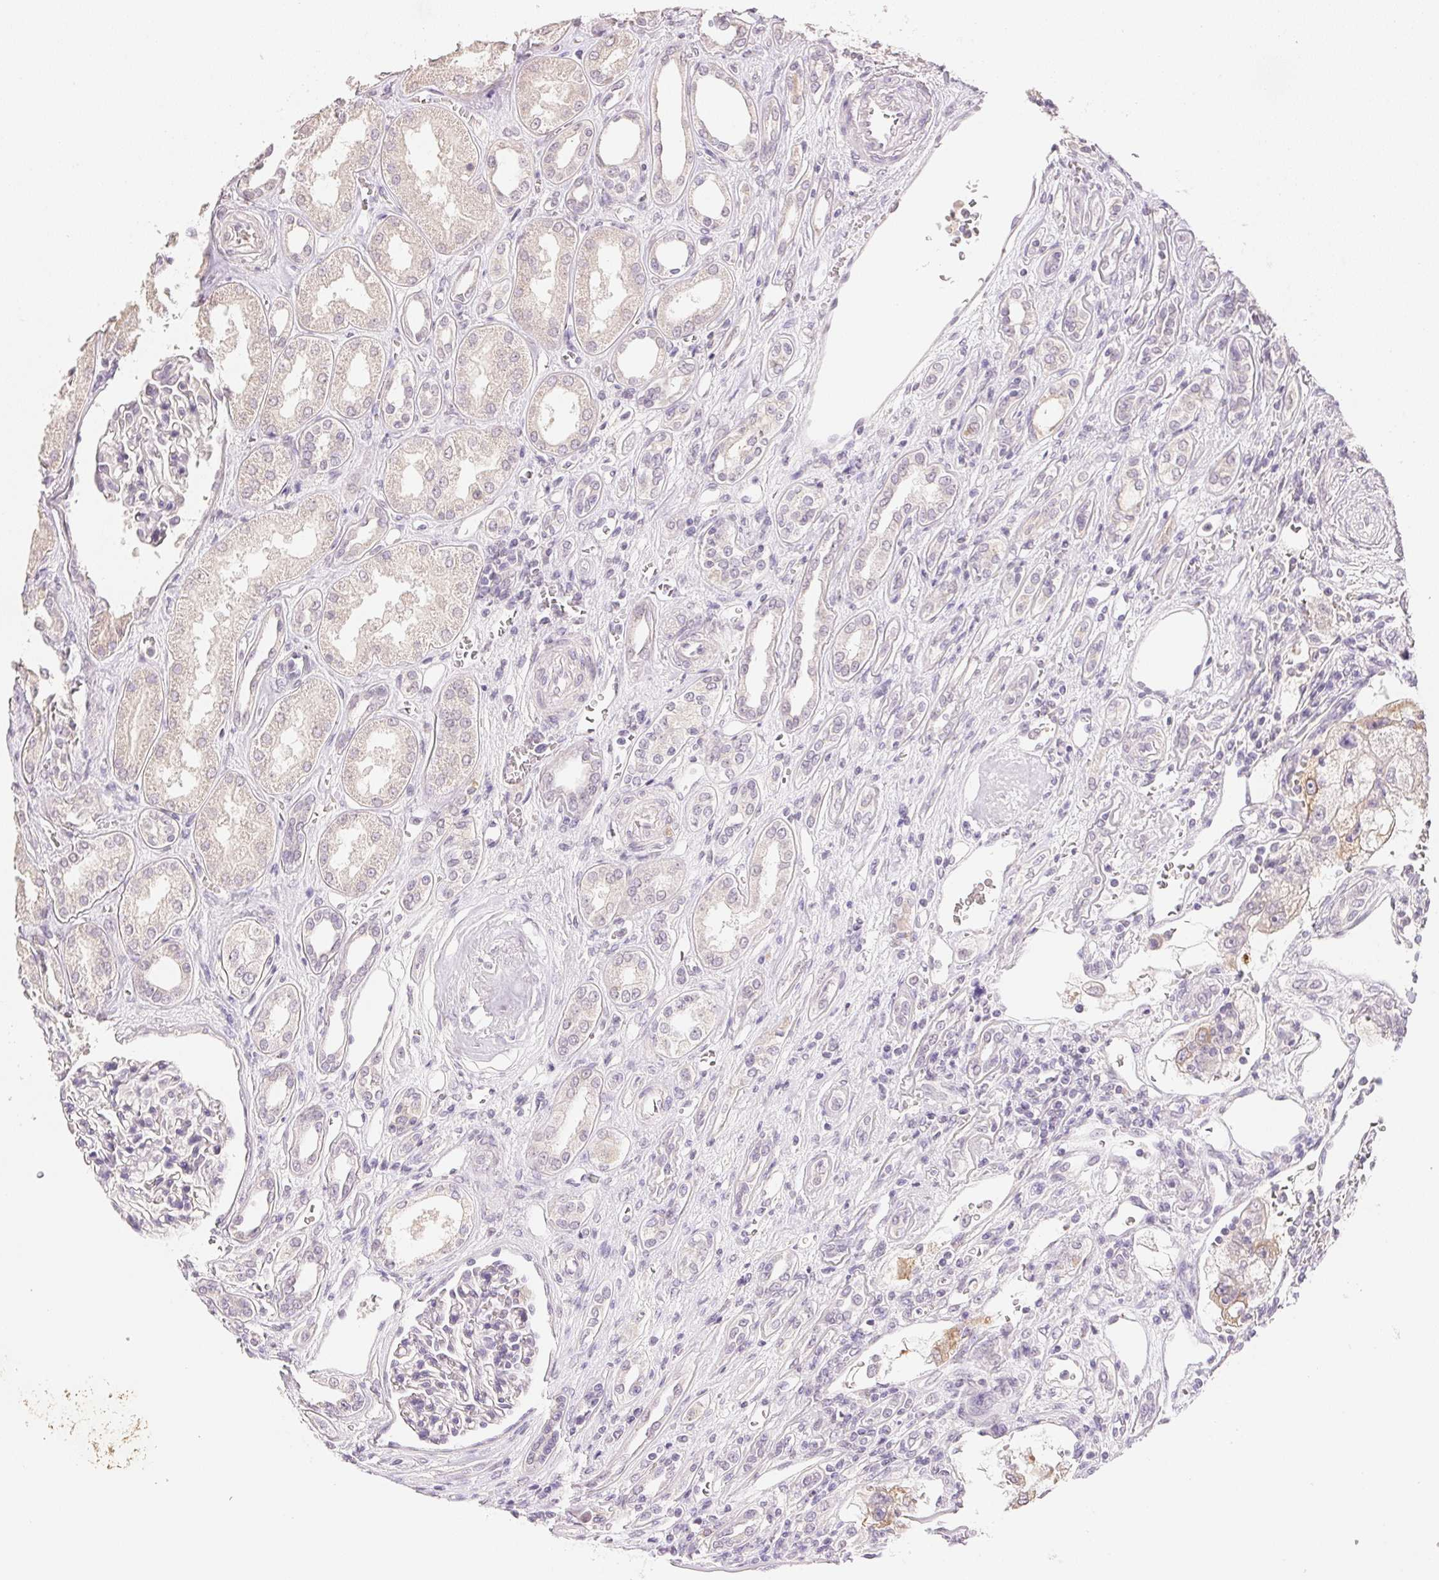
{"staining": {"intensity": "weak", "quantity": "<25%", "location": "cytoplasmic/membranous"}, "tissue": "renal cancer", "cell_type": "Tumor cells", "image_type": "cancer", "snomed": [{"axis": "morphology", "description": "Adenocarcinoma, NOS"}, {"axis": "topography", "description": "Kidney"}], "caption": "IHC image of human adenocarcinoma (renal) stained for a protein (brown), which exhibits no staining in tumor cells.", "gene": "DHCR24", "patient": {"sex": "male", "age": 63}}